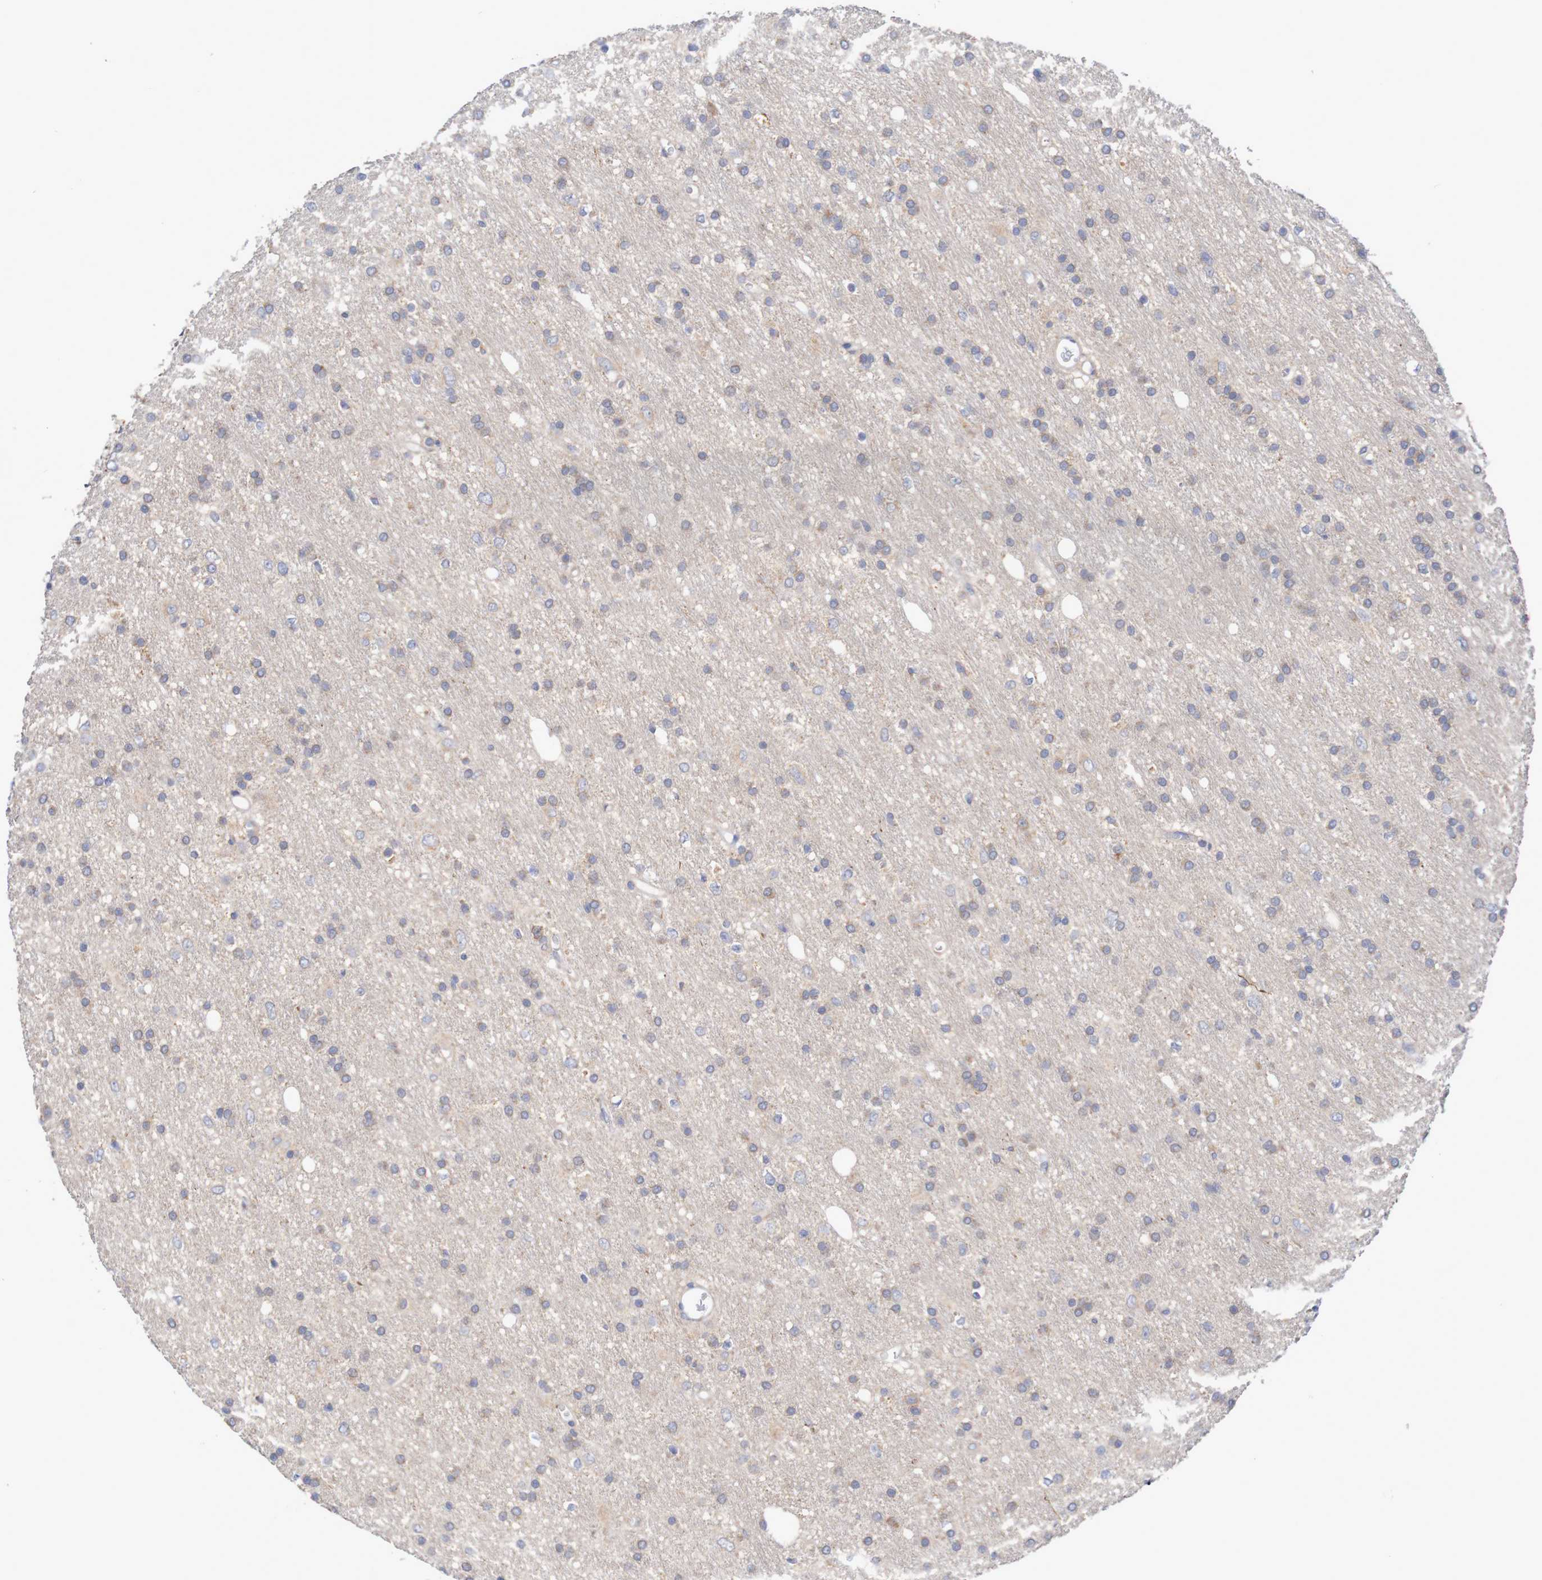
{"staining": {"intensity": "weak", "quantity": "25%-75%", "location": "cytoplasmic/membranous"}, "tissue": "glioma", "cell_type": "Tumor cells", "image_type": "cancer", "snomed": [{"axis": "morphology", "description": "Glioma, malignant, Low grade"}, {"axis": "topography", "description": "Brain"}], "caption": "Immunohistochemistry (IHC) staining of low-grade glioma (malignant), which exhibits low levels of weak cytoplasmic/membranous expression in approximately 25%-75% of tumor cells indicating weak cytoplasmic/membranous protein expression. The staining was performed using DAB (brown) for protein detection and nuclei were counterstained in hematoxylin (blue).", "gene": "PARP4", "patient": {"sex": "male", "age": 77}}